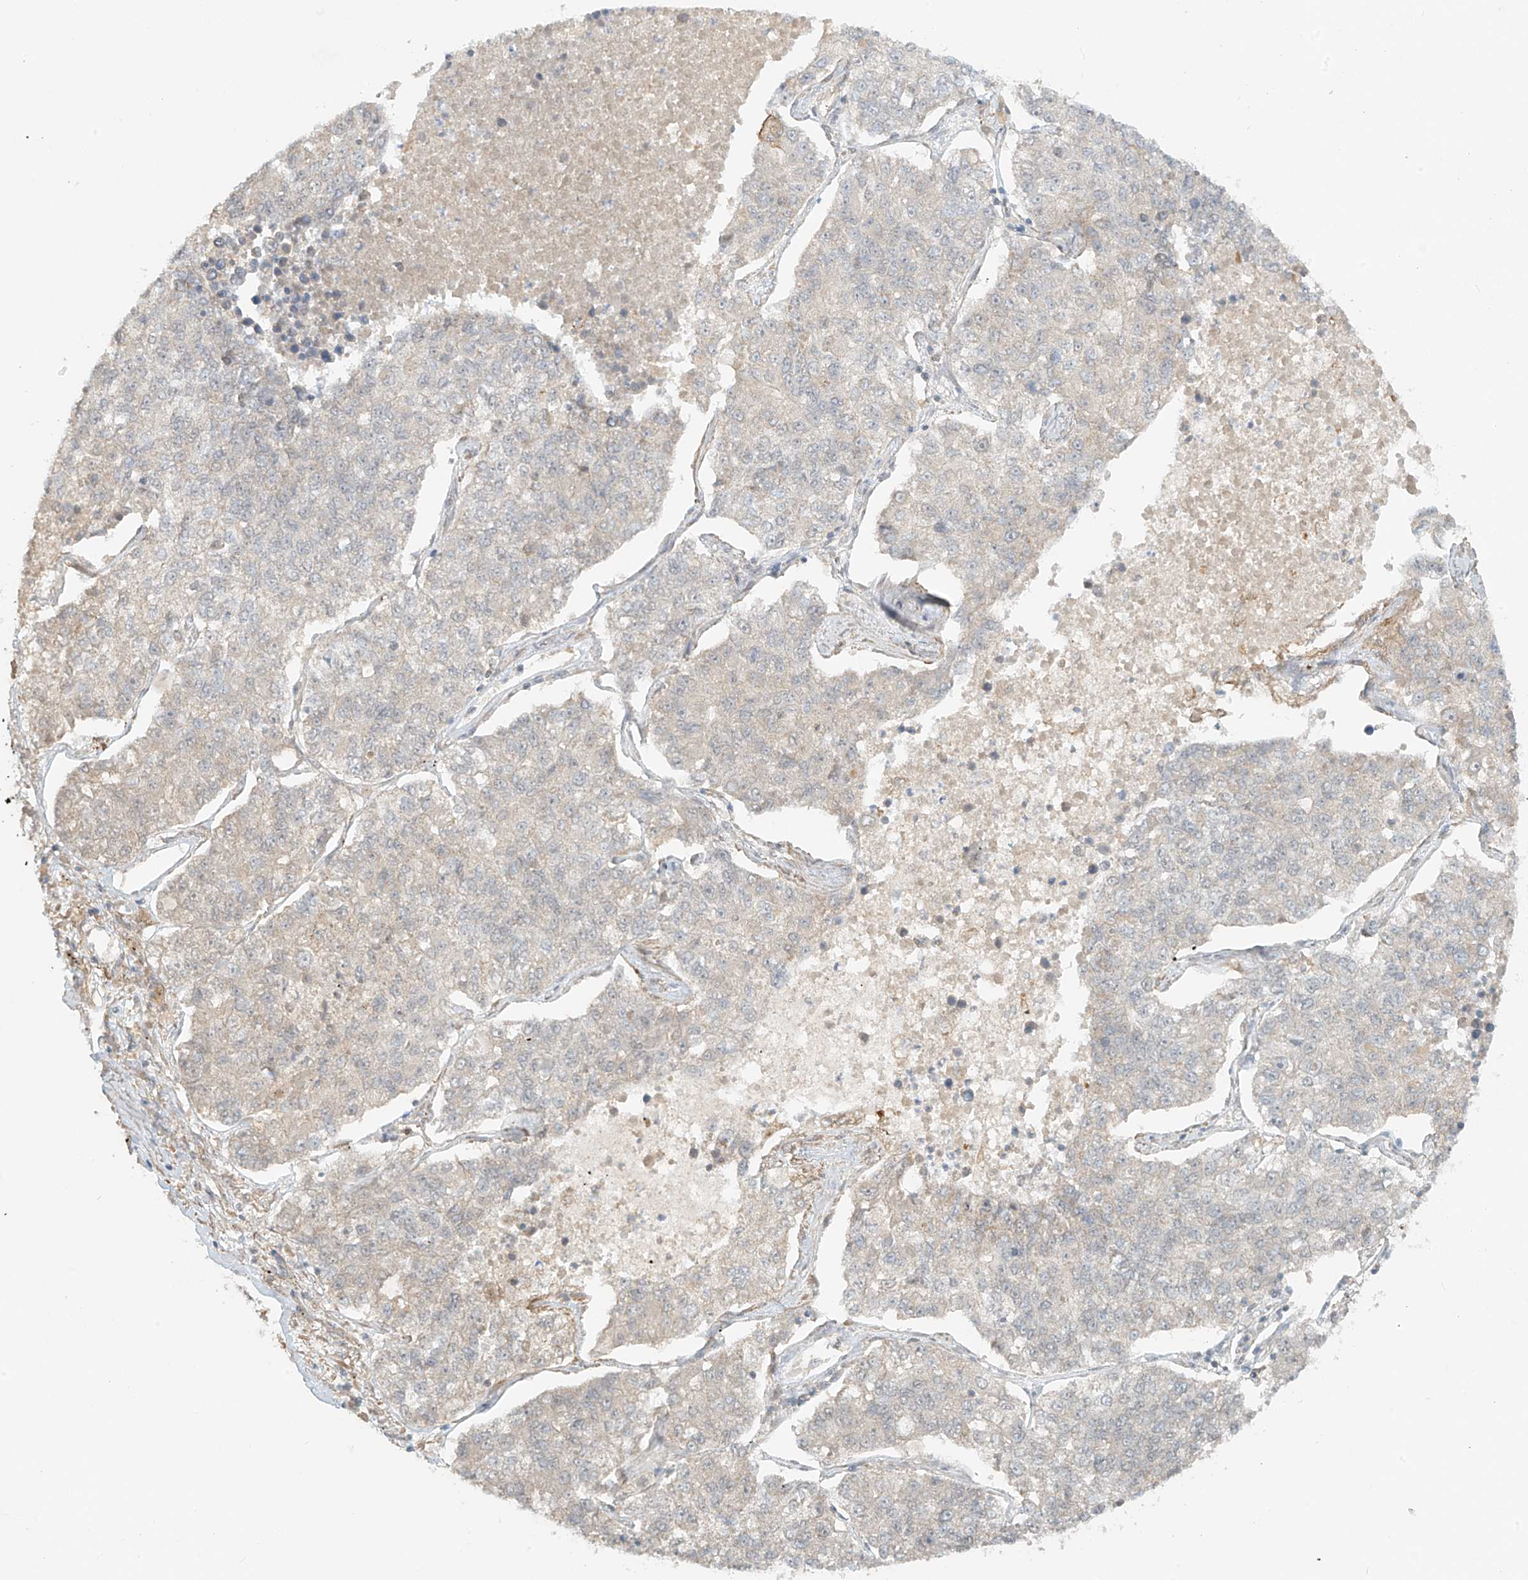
{"staining": {"intensity": "negative", "quantity": "none", "location": "none"}, "tissue": "lung cancer", "cell_type": "Tumor cells", "image_type": "cancer", "snomed": [{"axis": "morphology", "description": "Adenocarcinoma, NOS"}, {"axis": "topography", "description": "Lung"}], "caption": "Lung cancer (adenocarcinoma) was stained to show a protein in brown. There is no significant staining in tumor cells.", "gene": "ABCD1", "patient": {"sex": "male", "age": 49}}